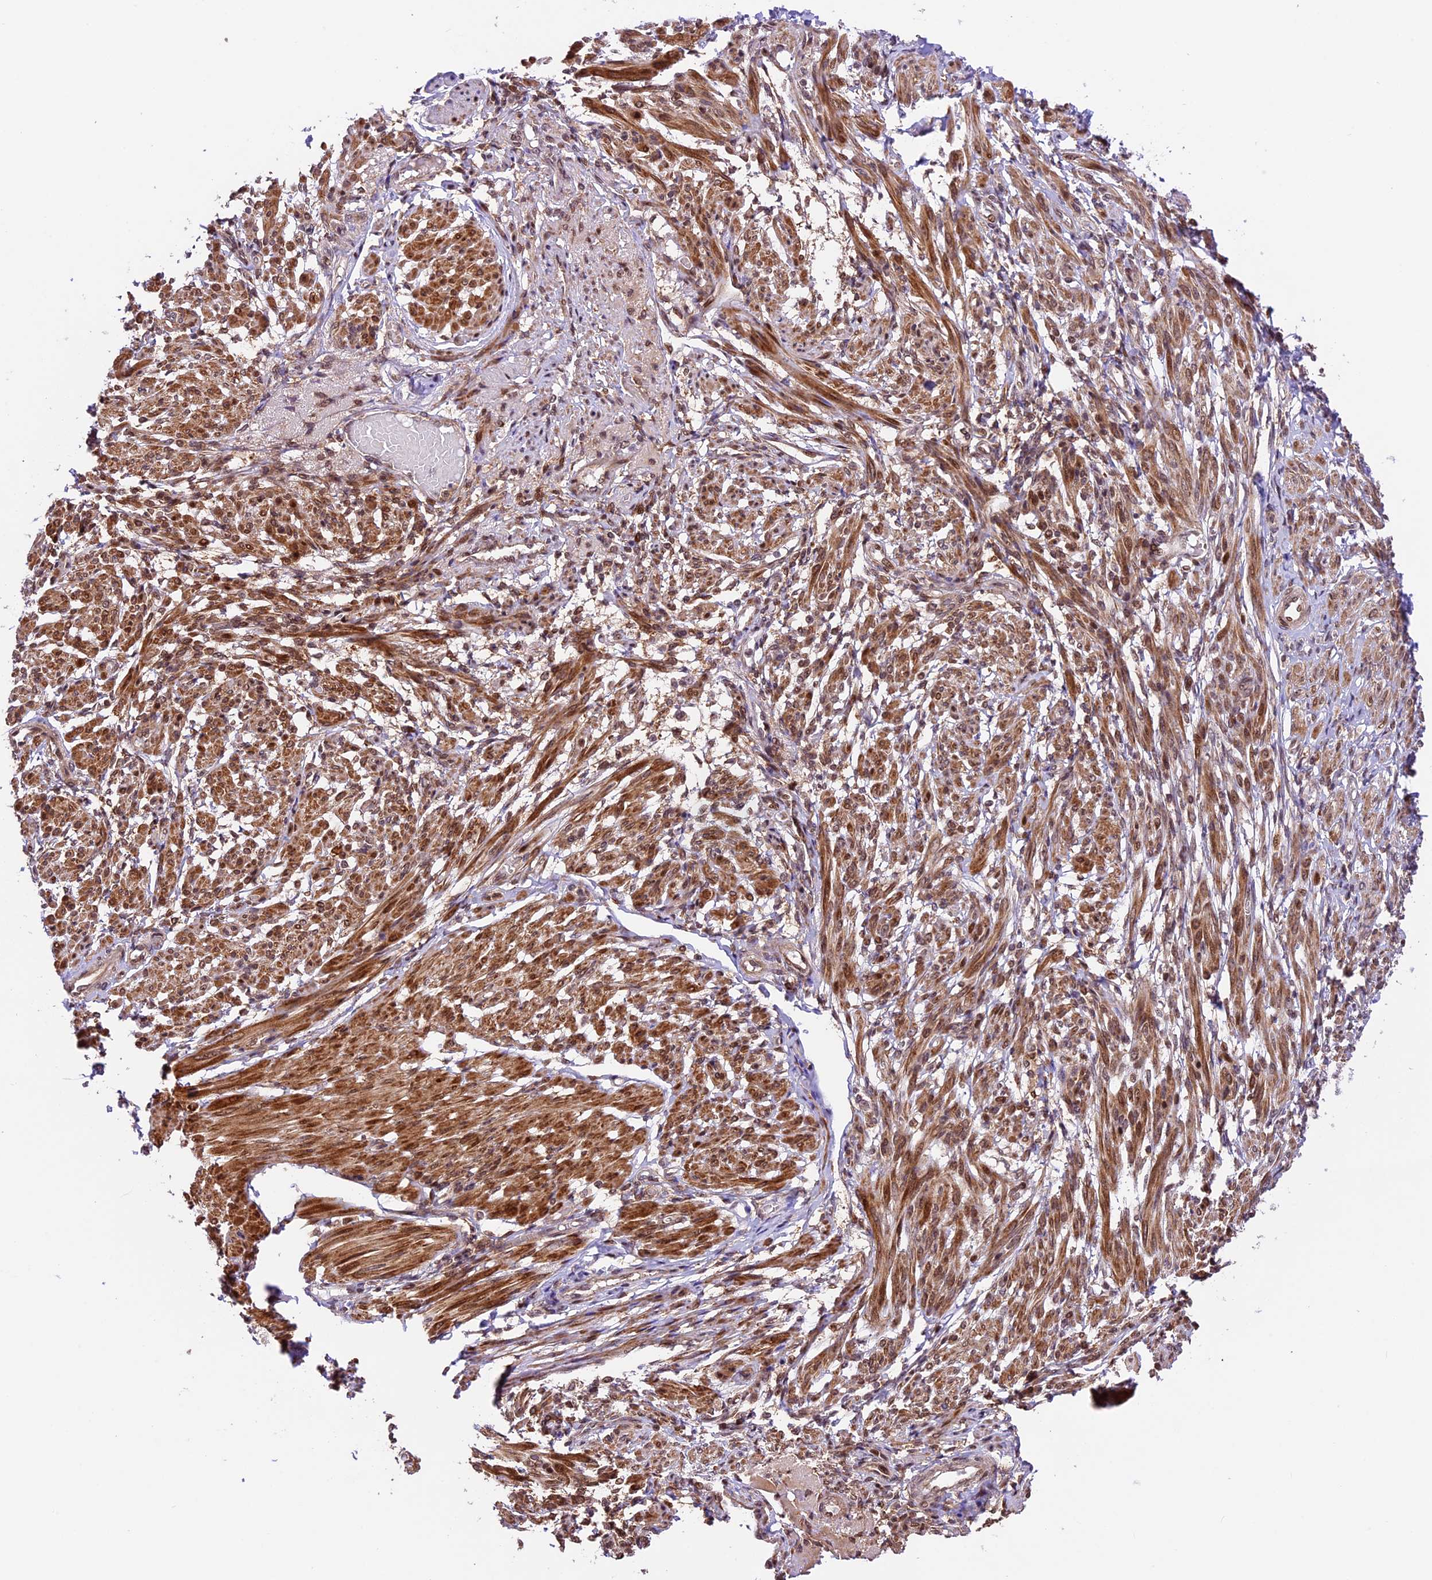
{"staining": {"intensity": "moderate", "quantity": "25%-75%", "location": "cytoplasmic/membranous,nuclear"}, "tissue": "smooth muscle", "cell_type": "Smooth muscle cells", "image_type": "normal", "snomed": [{"axis": "morphology", "description": "Normal tissue, NOS"}, {"axis": "topography", "description": "Smooth muscle"}], "caption": "Moderate cytoplasmic/membranous,nuclear expression for a protein is seen in approximately 25%-75% of smooth muscle cells of normal smooth muscle using immunohistochemistry.", "gene": "DHX38", "patient": {"sex": "female", "age": 39}}